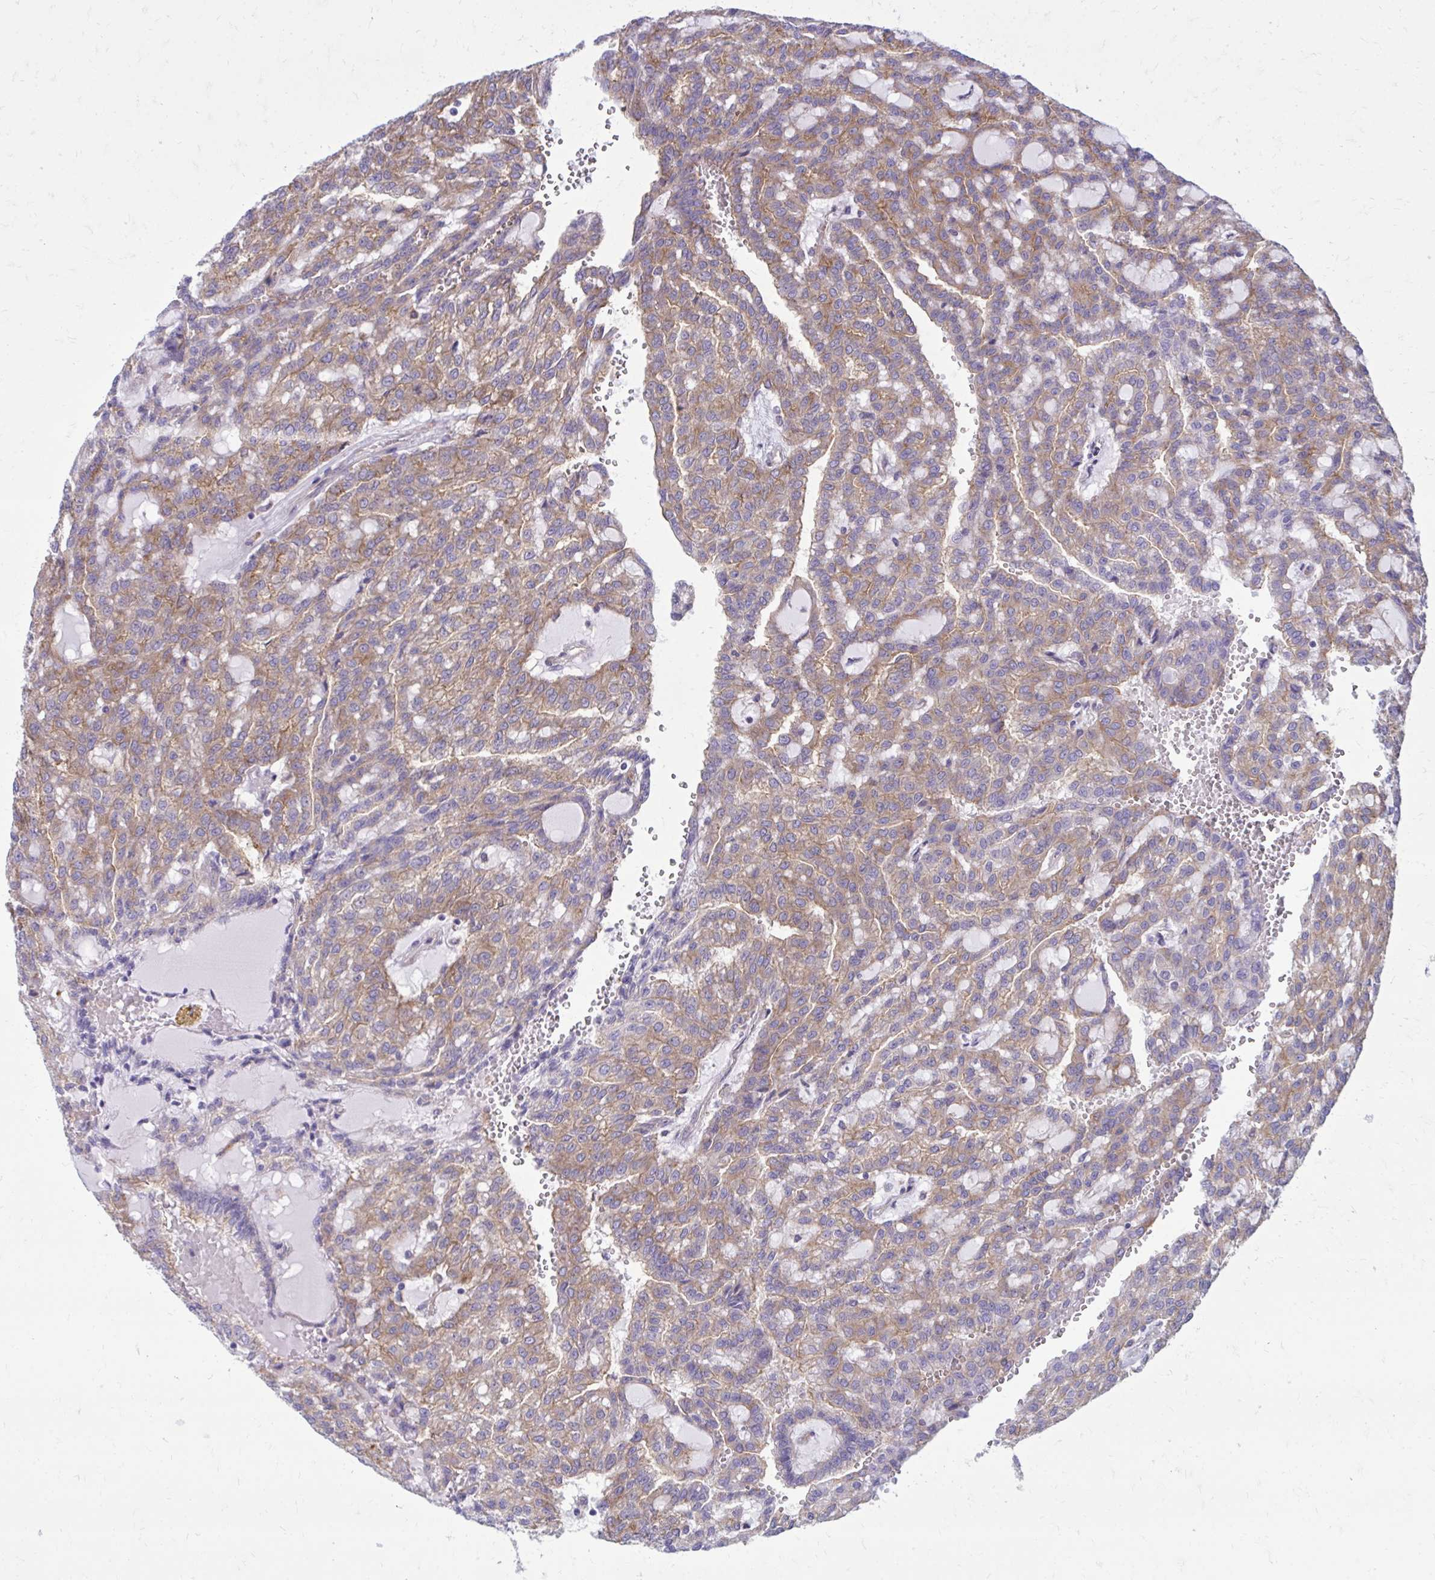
{"staining": {"intensity": "weak", "quantity": ">75%", "location": "cytoplasmic/membranous"}, "tissue": "renal cancer", "cell_type": "Tumor cells", "image_type": "cancer", "snomed": [{"axis": "morphology", "description": "Adenocarcinoma, NOS"}, {"axis": "topography", "description": "Kidney"}], "caption": "DAB (3,3'-diaminobenzidine) immunohistochemical staining of renal cancer (adenocarcinoma) shows weak cytoplasmic/membranous protein staining in about >75% of tumor cells. The staining was performed using DAB, with brown indicating positive protein expression. Nuclei are stained blue with hematoxylin.", "gene": "CLTA", "patient": {"sex": "male", "age": 63}}